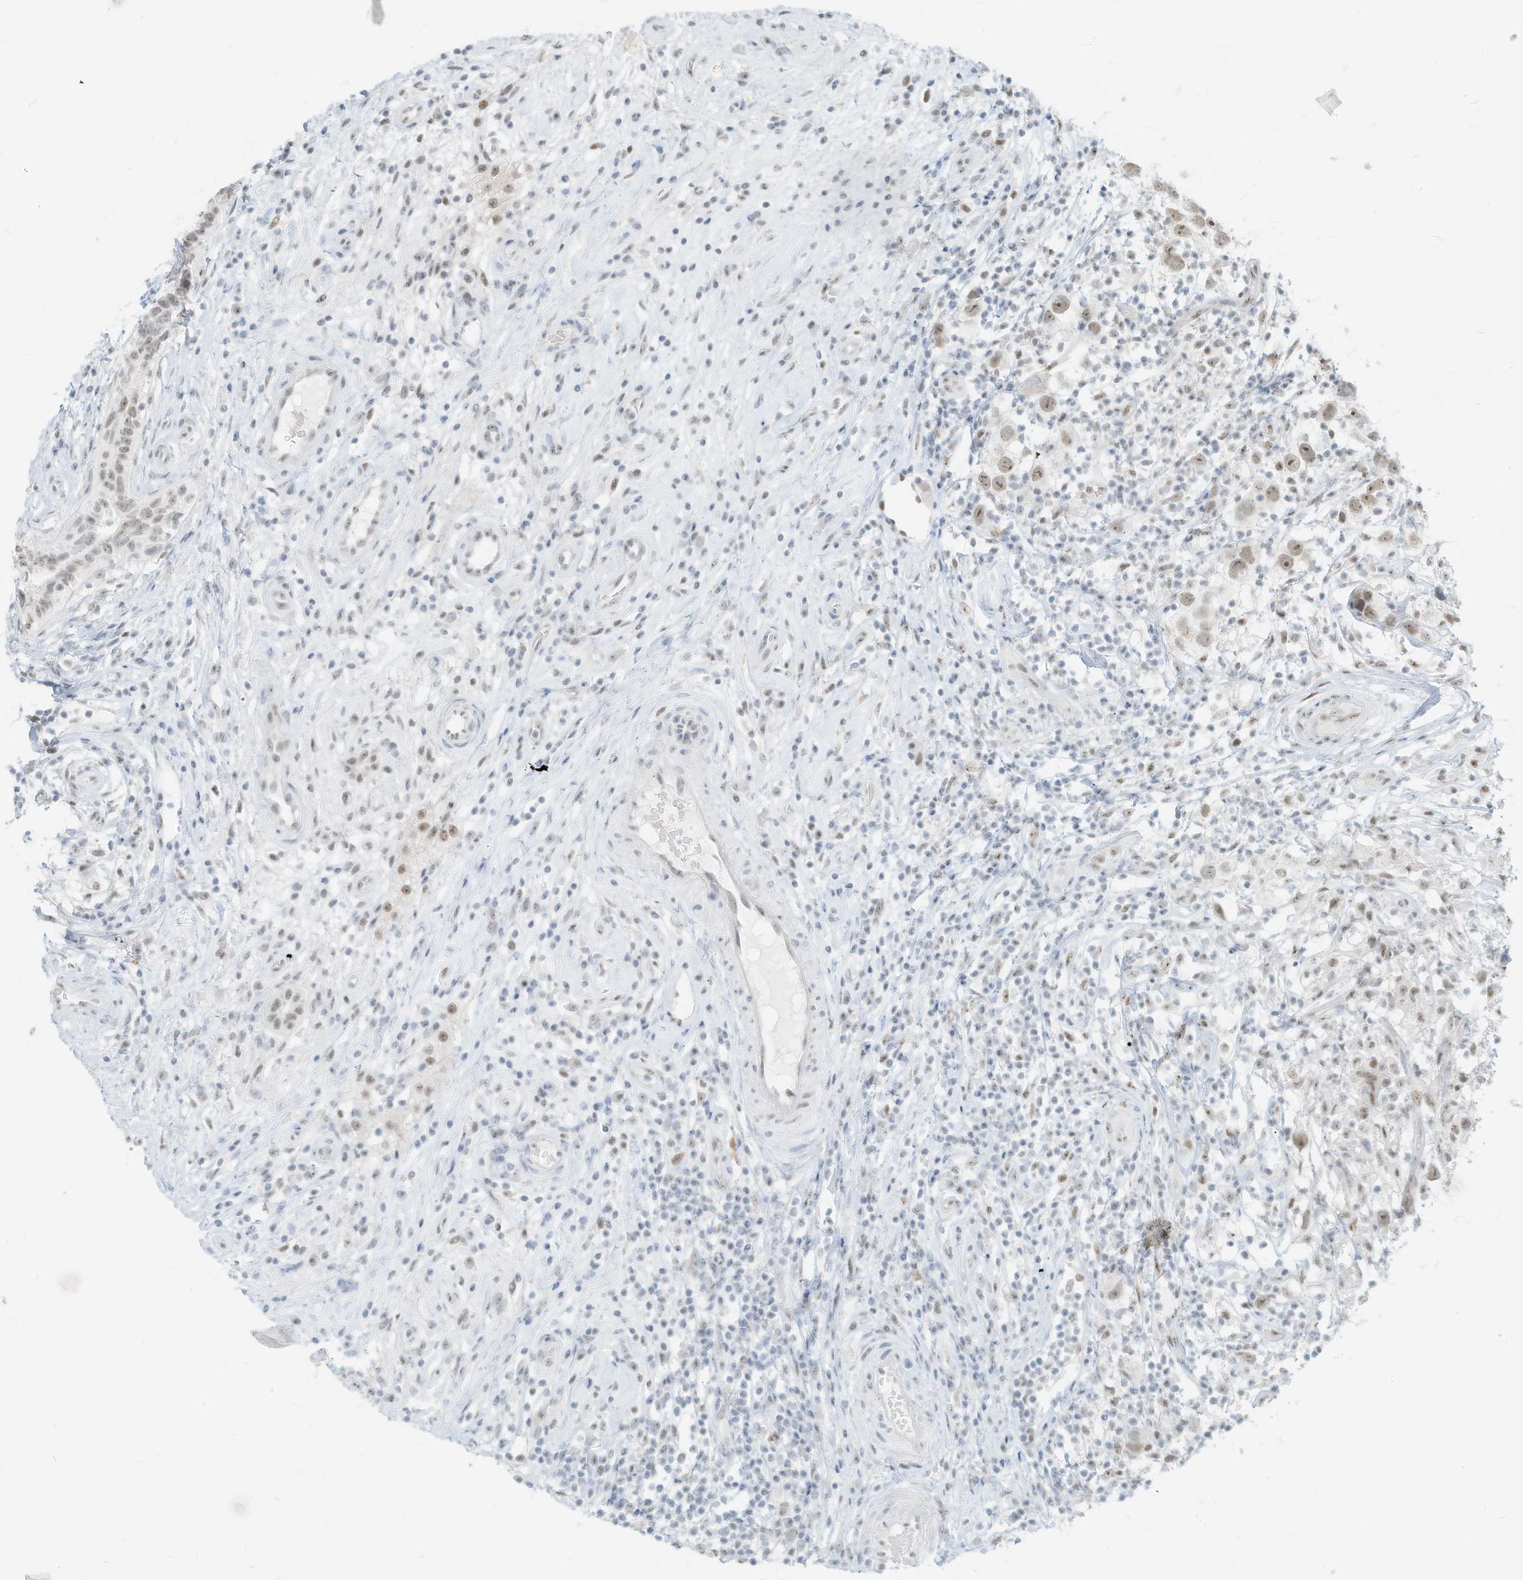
{"staining": {"intensity": "weak", "quantity": ">75%", "location": "nuclear"}, "tissue": "testis cancer", "cell_type": "Tumor cells", "image_type": "cancer", "snomed": [{"axis": "morphology", "description": "Seminoma, NOS"}, {"axis": "topography", "description": "Testis"}], "caption": "High-magnification brightfield microscopy of testis cancer (seminoma) stained with DAB (3,3'-diaminobenzidine) (brown) and counterstained with hematoxylin (blue). tumor cells exhibit weak nuclear expression is appreciated in about>75% of cells.", "gene": "PGC", "patient": {"sex": "male", "age": 49}}